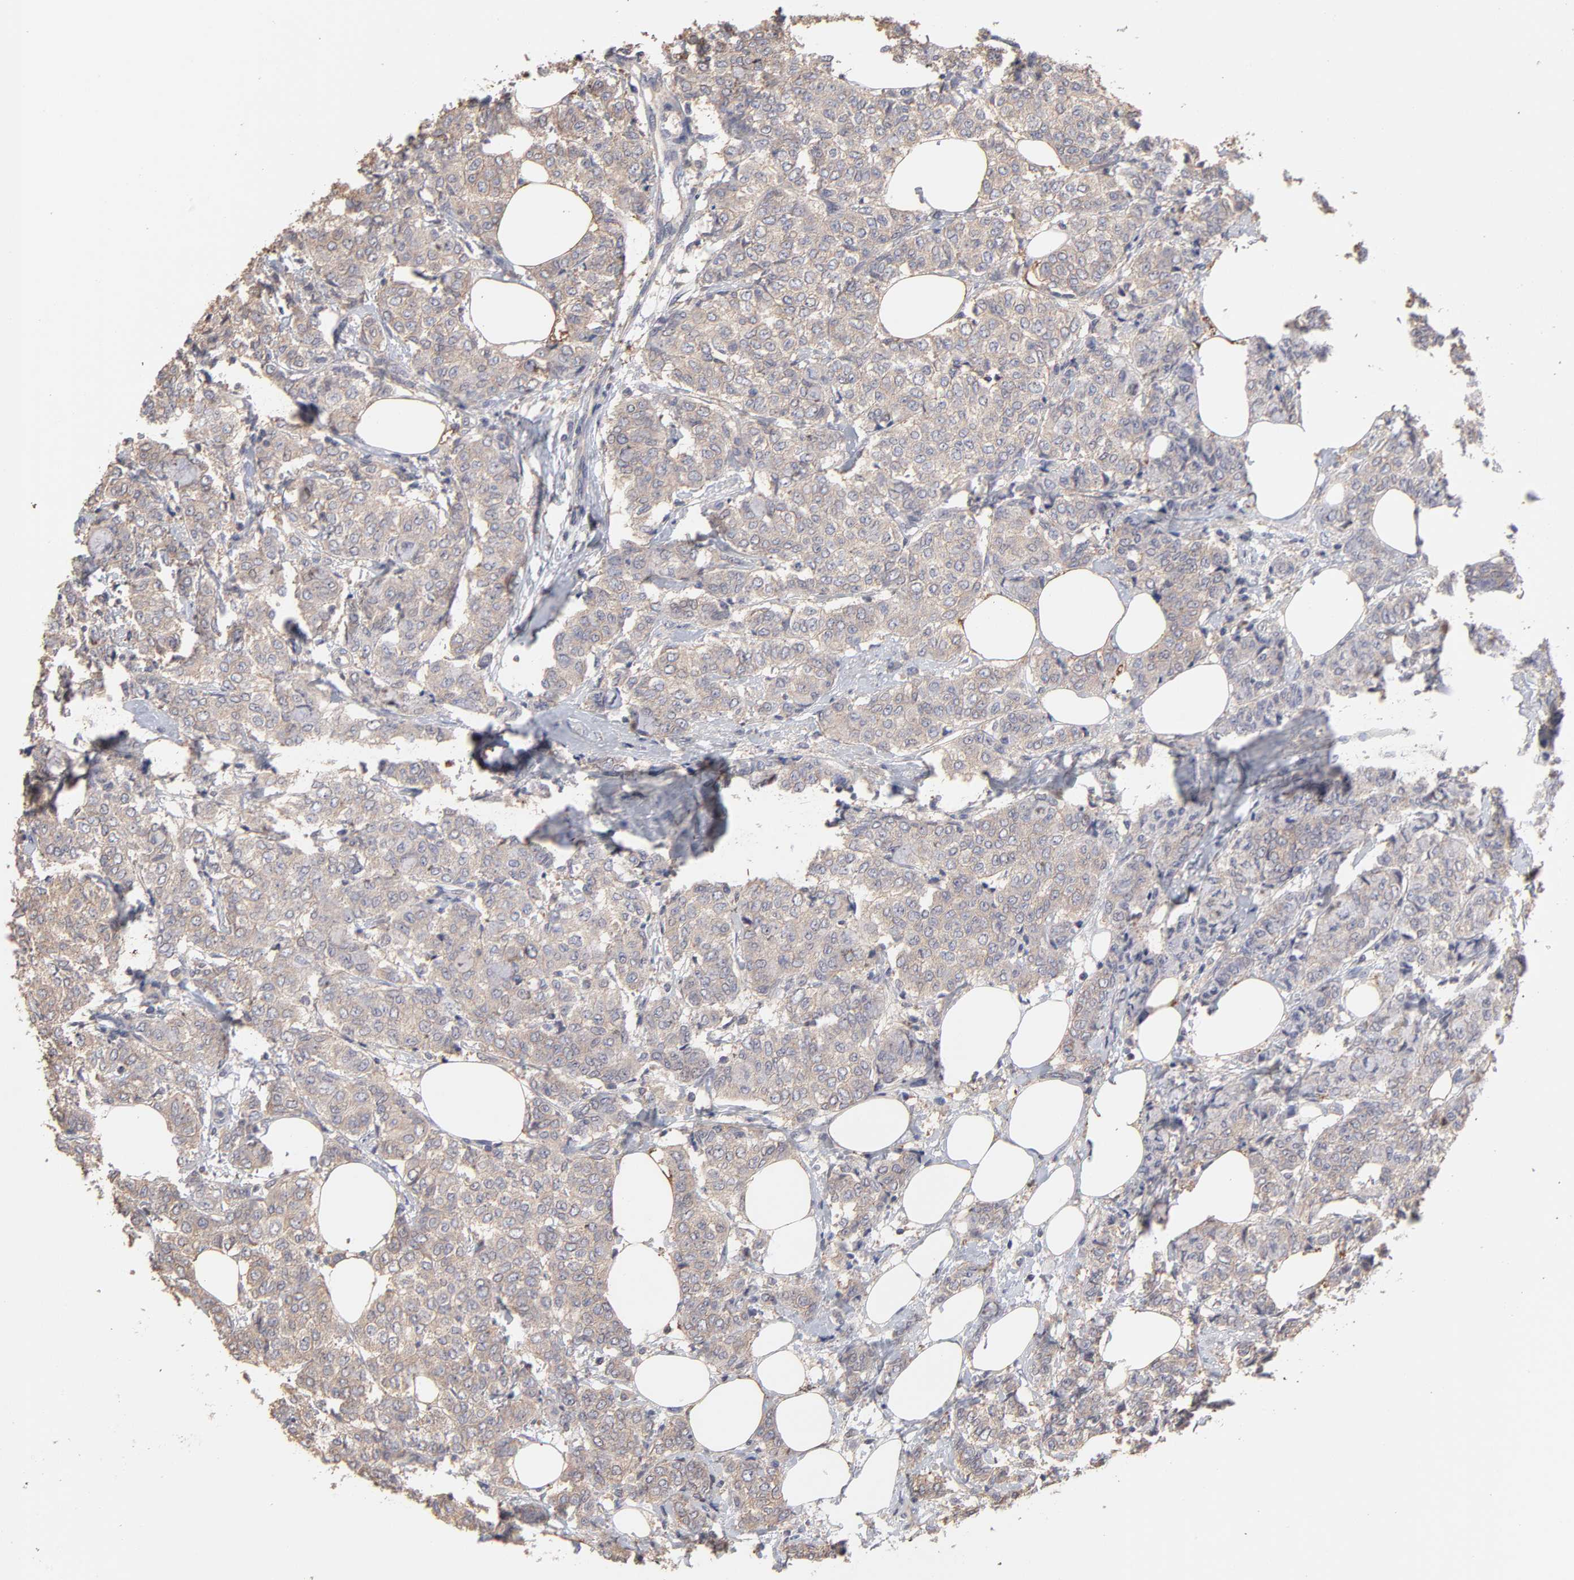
{"staining": {"intensity": "weak", "quantity": ">75%", "location": "cytoplasmic/membranous"}, "tissue": "breast cancer", "cell_type": "Tumor cells", "image_type": "cancer", "snomed": [{"axis": "morphology", "description": "Lobular carcinoma"}, {"axis": "topography", "description": "Breast"}], "caption": "There is low levels of weak cytoplasmic/membranous staining in tumor cells of breast lobular carcinoma, as demonstrated by immunohistochemical staining (brown color).", "gene": "TANGO2", "patient": {"sex": "female", "age": 60}}